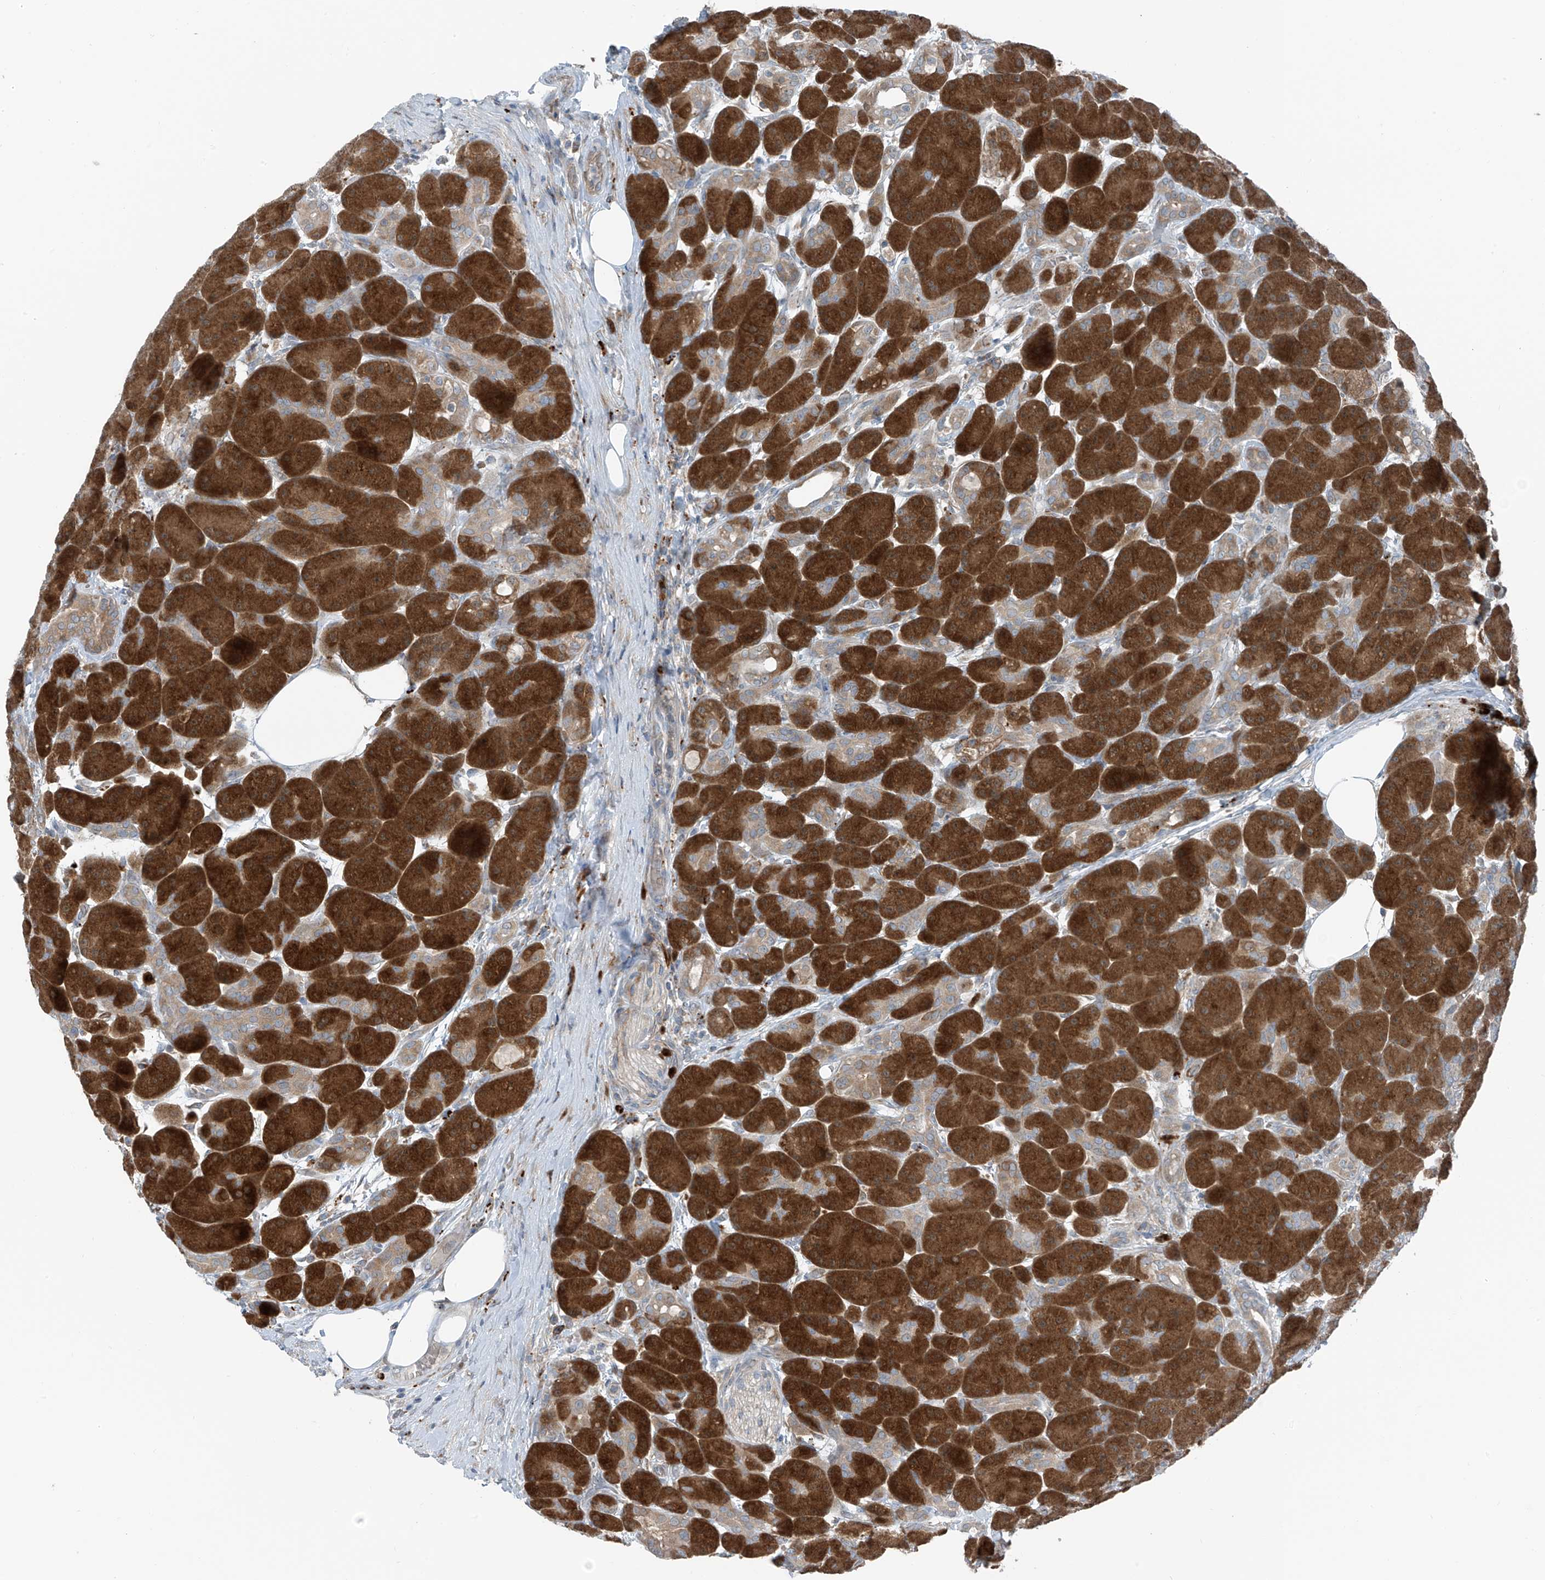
{"staining": {"intensity": "strong", "quantity": ">75%", "location": "cytoplasmic/membranous"}, "tissue": "pancreas", "cell_type": "Exocrine glandular cells", "image_type": "normal", "snomed": [{"axis": "morphology", "description": "Normal tissue, NOS"}, {"axis": "topography", "description": "Pancreas"}], "caption": "Immunohistochemical staining of unremarkable human pancreas reveals >75% levels of strong cytoplasmic/membranous protein staining in approximately >75% of exocrine glandular cells.", "gene": "SLC12A6", "patient": {"sex": "male", "age": 63}}